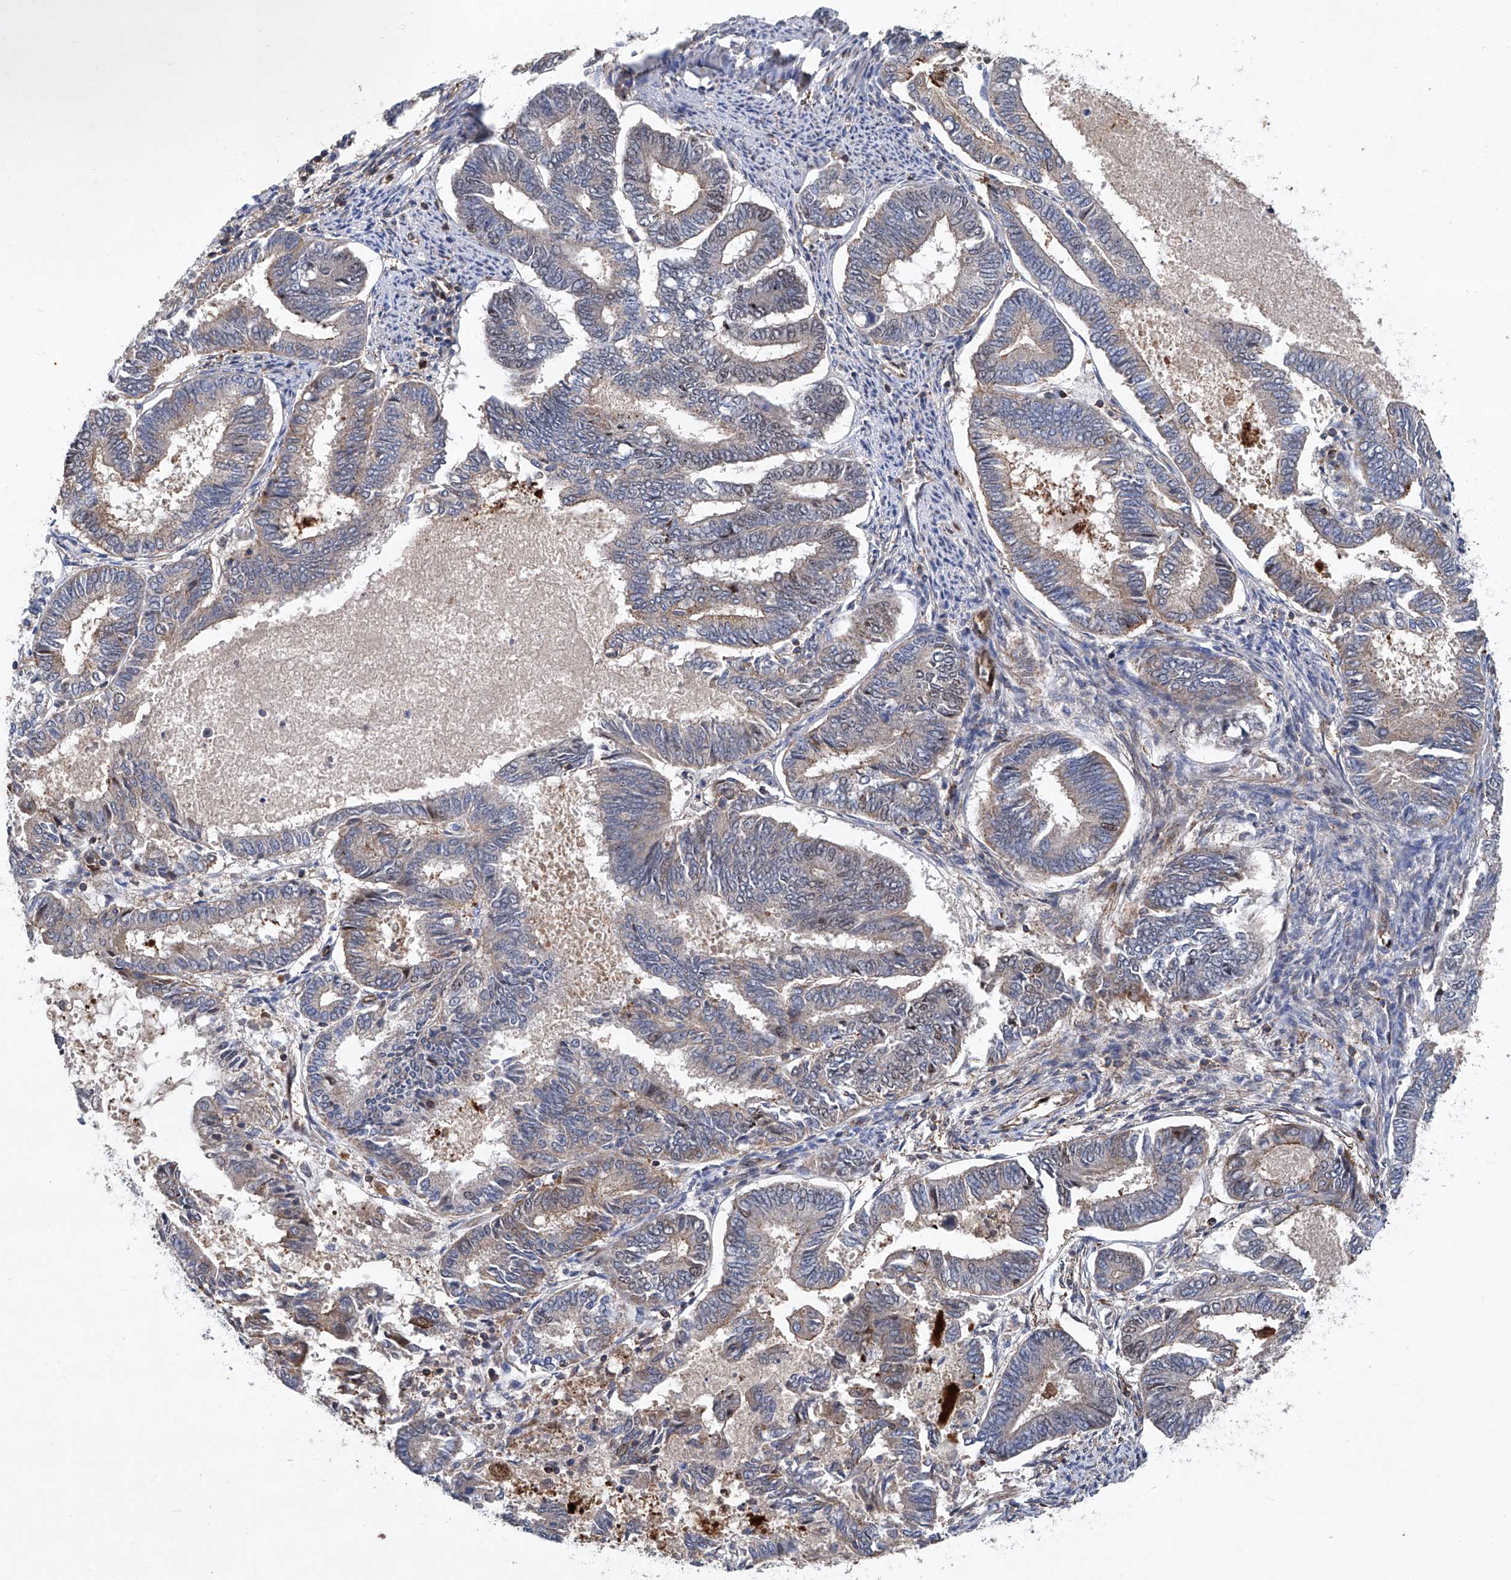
{"staining": {"intensity": "weak", "quantity": "25%-75%", "location": "cytoplasmic/membranous"}, "tissue": "endometrial cancer", "cell_type": "Tumor cells", "image_type": "cancer", "snomed": [{"axis": "morphology", "description": "Adenocarcinoma, NOS"}, {"axis": "topography", "description": "Endometrium"}], "caption": "The image exhibits immunohistochemical staining of adenocarcinoma (endometrial). There is weak cytoplasmic/membranous staining is seen in approximately 25%-75% of tumor cells.", "gene": "NT5C3A", "patient": {"sex": "female", "age": 86}}